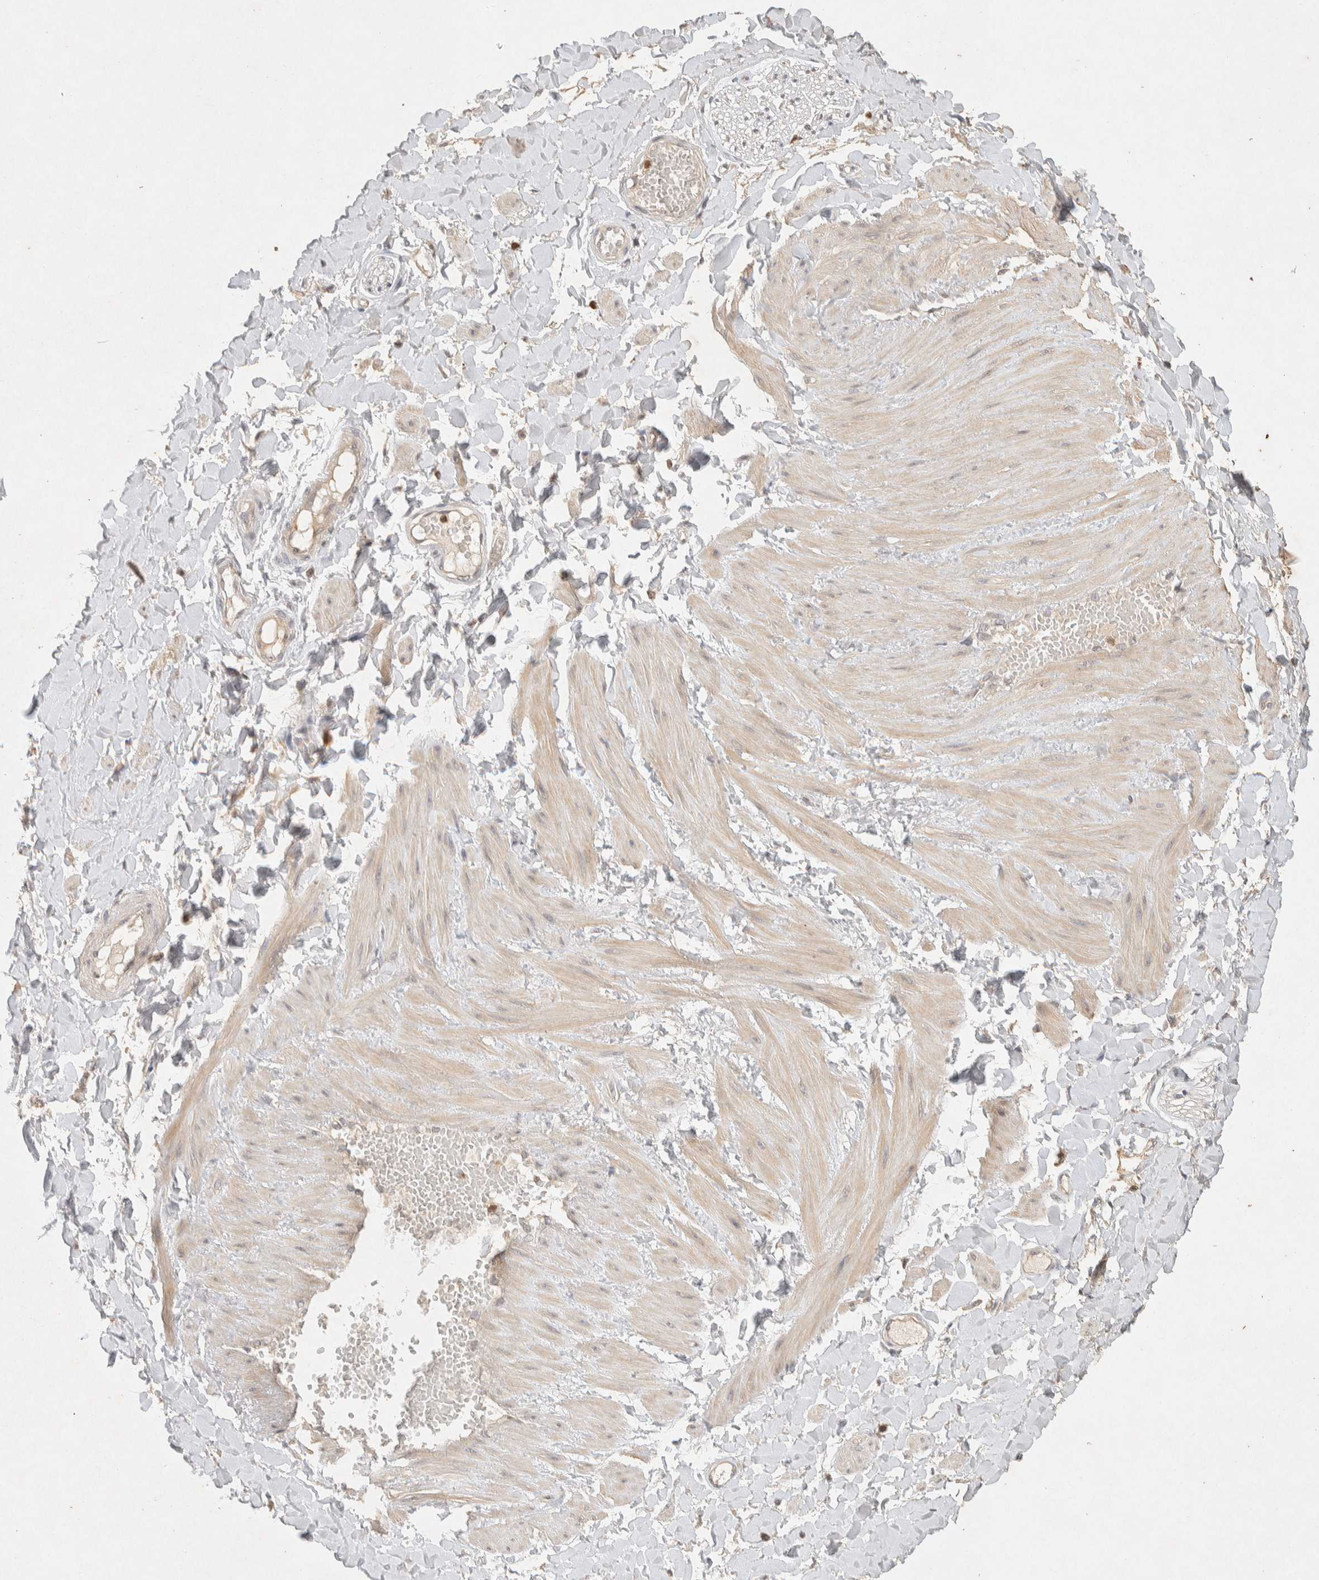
{"staining": {"intensity": "weak", "quantity": "25%-75%", "location": "cytoplasmic/membranous"}, "tissue": "adipose tissue", "cell_type": "Adipocytes", "image_type": "normal", "snomed": [{"axis": "morphology", "description": "Normal tissue, NOS"}, {"axis": "topography", "description": "Adipose tissue"}, {"axis": "topography", "description": "Vascular tissue"}, {"axis": "topography", "description": "Peripheral nerve tissue"}], "caption": "Immunohistochemistry (IHC) staining of benign adipose tissue, which displays low levels of weak cytoplasmic/membranous staining in approximately 25%-75% of adipocytes indicating weak cytoplasmic/membranous protein positivity. The staining was performed using DAB (3,3'-diaminobenzidine) (brown) for protein detection and nuclei were counterstained in hematoxylin (blue).", "gene": "RAC2", "patient": {"sex": "male", "age": 25}}